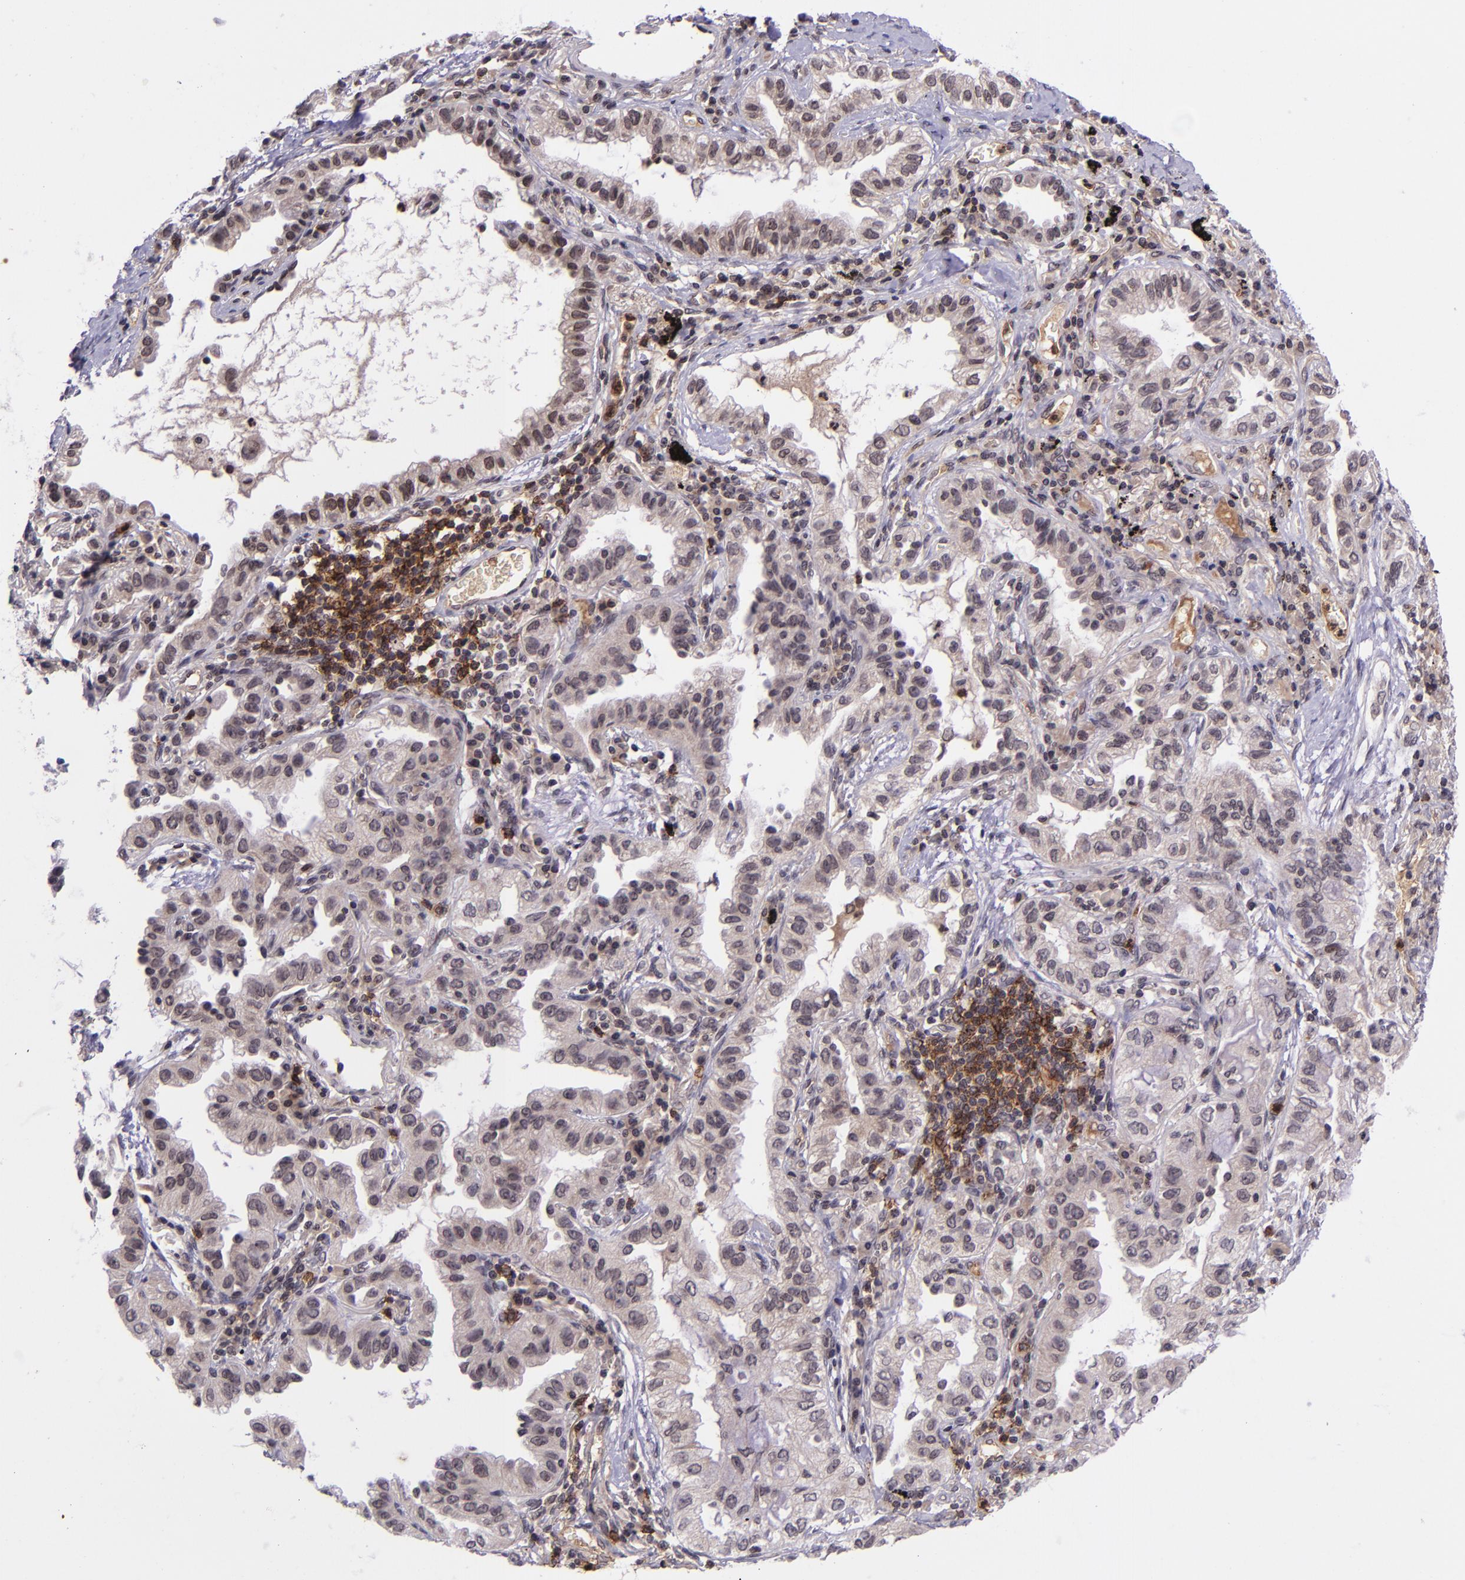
{"staining": {"intensity": "weak", "quantity": "25%-75%", "location": "cytoplasmic/membranous"}, "tissue": "lung cancer", "cell_type": "Tumor cells", "image_type": "cancer", "snomed": [{"axis": "morphology", "description": "Adenocarcinoma, NOS"}, {"axis": "topography", "description": "Lung"}], "caption": "Protein analysis of lung cancer tissue shows weak cytoplasmic/membranous expression in approximately 25%-75% of tumor cells.", "gene": "SELL", "patient": {"sex": "female", "age": 50}}